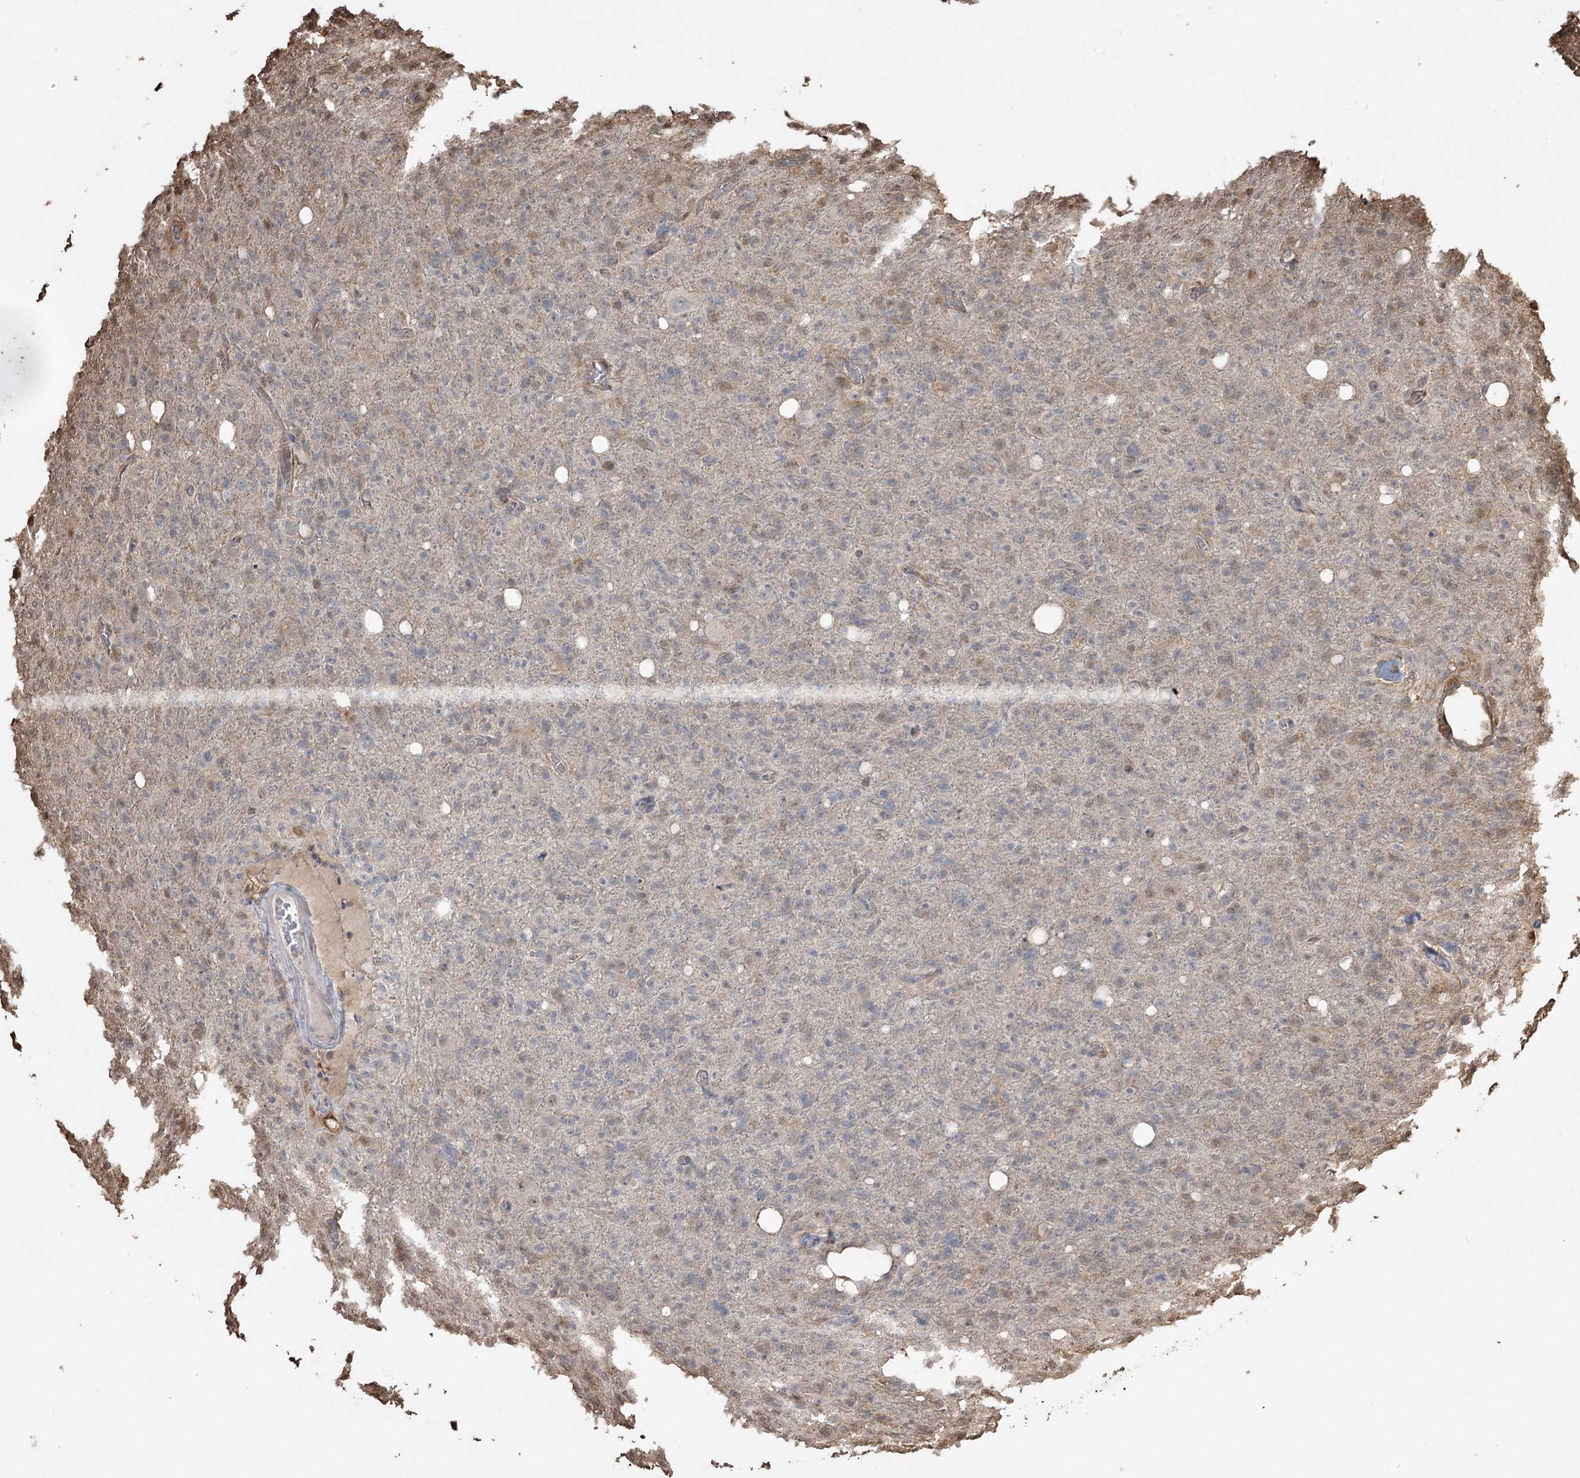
{"staining": {"intensity": "negative", "quantity": "none", "location": "none"}, "tissue": "glioma", "cell_type": "Tumor cells", "image_type": "cancer", "snomed": [{"axis": "morphology", "description": "Glioma, malignant, High grade"}, {"axis": "topography", "description": "Brain"}], "caption": "High power microscopy photomicrograph of an immunohistochemistry image of malignant high-grade glioma, revealing no significant staining in tumor cells. (Stains: DAB (3,3'-diaminobenzidine) IHC with hematoxylin counter stain, Microscopy: brightfield microscopy at high magnification).", "gene": "PLCH1", "patient": {"sex": "female", "age": 57}}